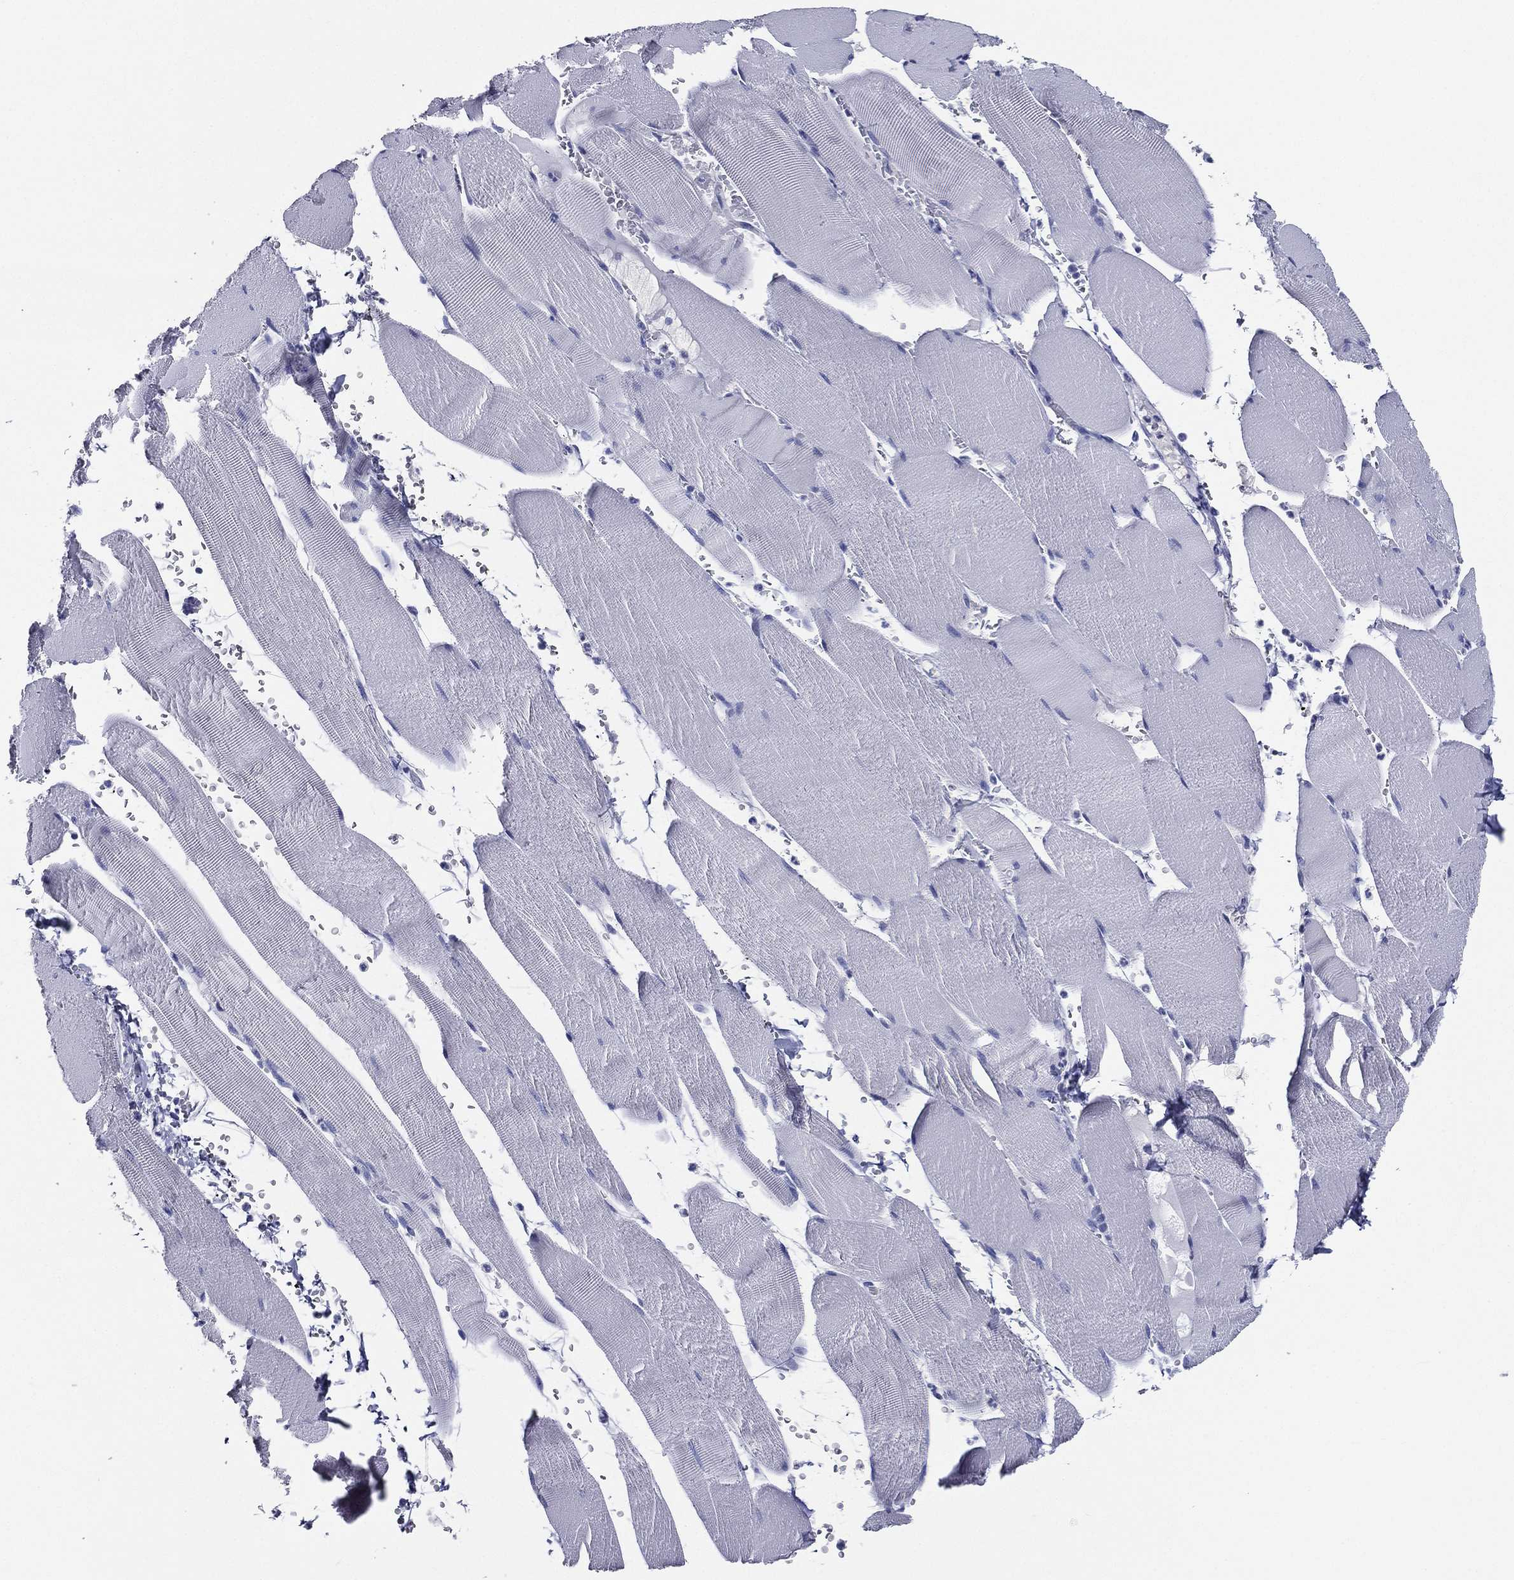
{"staining": {"intensity": "negative", "quantity": "none", "location": "none"}, "tissue": "skeletal muscle", "cell_type": "Myocytes", "image_type": "normal", "snomed": [{"axis": "morphology", "description": "Normal tissue, NOS"}, {"axis": "topography", "description": "Skeletal muscle"}], "caption": "An immunohistochemistry (IHC) micrograph of benign skeletal muscle is shown. There is no staining in myocytes of skeletal muscle. (Brightfield microscopy of DAB immunohistochemistry at high magnification).", "gene": "TFAP2A", "patient": {"sex": "male", "age": 56}}